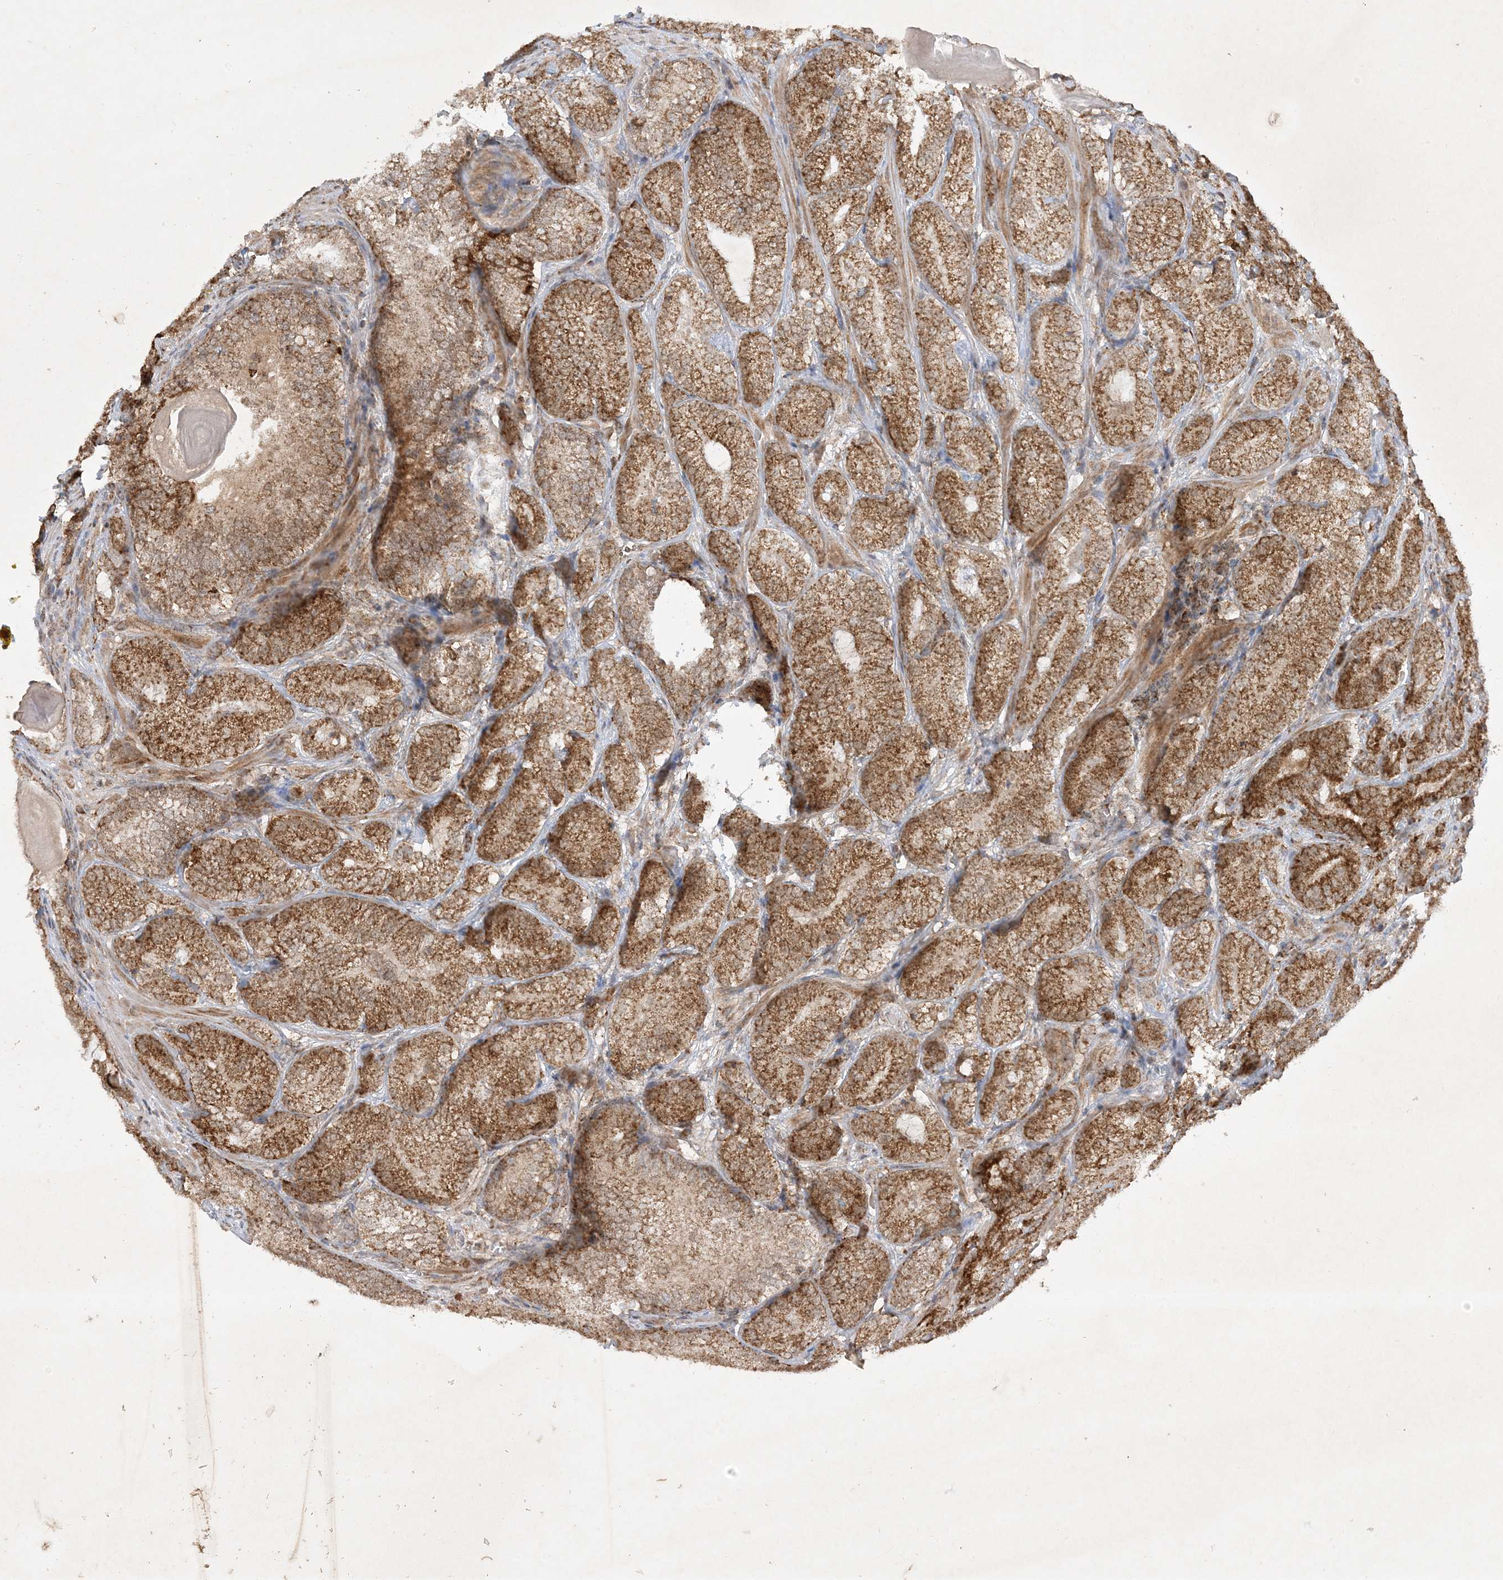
{"staining": {"intensity": "moderate", "quantity": ">75%", "location": "cytoplasmic/membranous"}, "tissue": "prostate cancer", "cell_type": "Tumor cells", "image_type": "cancer", "snomed": [{"axis": "morphology", "description": "Adenocarcinoma, High grade"}, {"axis": "topography", "description": "Prostate"}], "caption": "Human prostate high-grade adenocarcinoma stained for a protein (brown) demonstrates moderate cytoplasmic/membranous positive positivity in approximately >75% of tumor cells.", "gene": "NDUFAF3", "patient": {"sex": "male", "age": 66}}